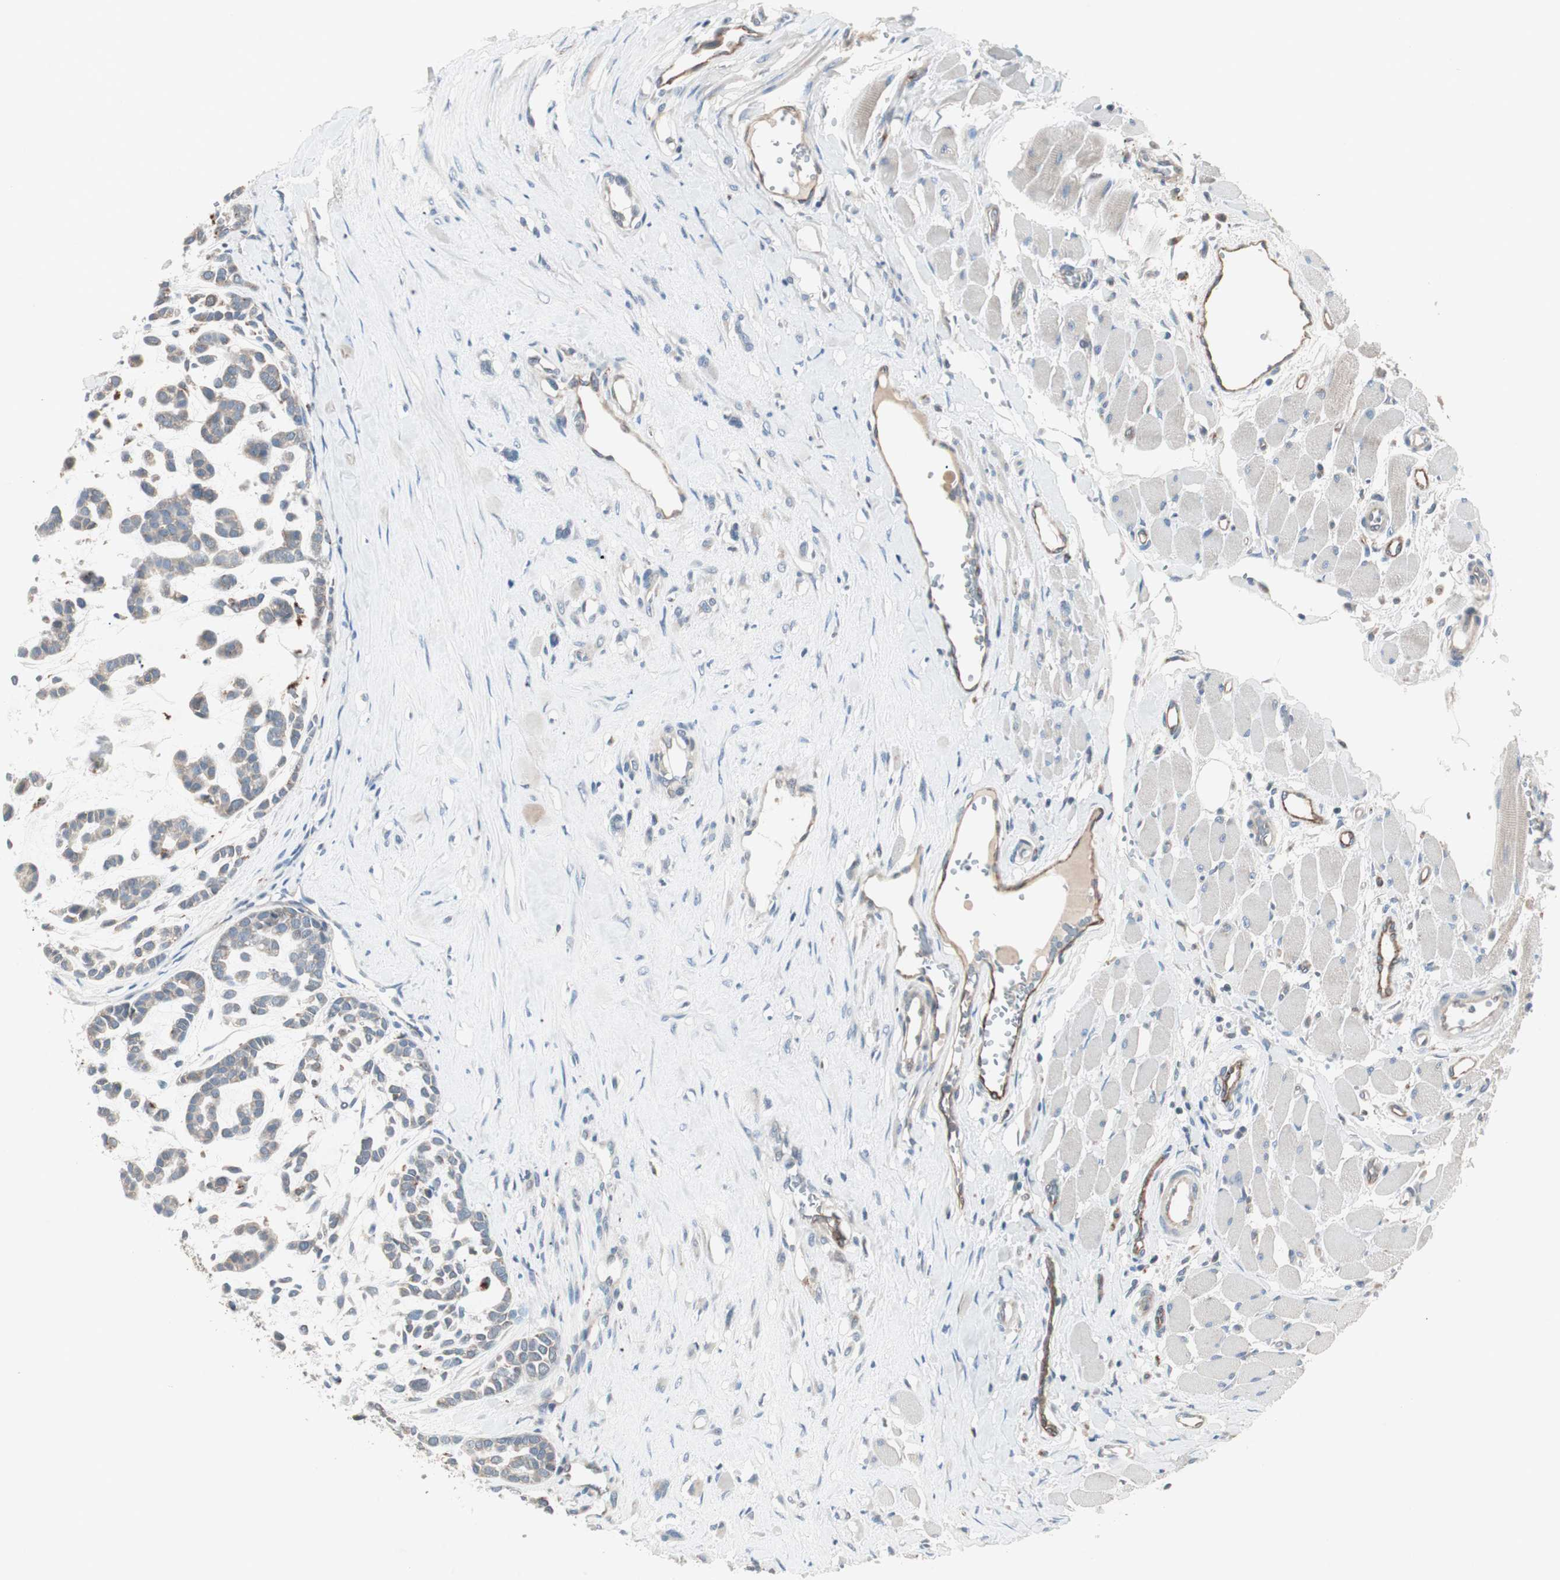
{"staining": {"intensity": "weak", "quantity": "25%-75%", "location": "cytoplasmic/membranous"}, "tissue": "head and neck cancer", "cell_type": "Tumor cells", "image_type": "cancer", "snomed": [{"axis": "morphology", "description": "Adenocarcinoma, NOS"}, {"axis": "morphology", "description": "Adenoma, NOS"}, {"axis": "topography", "description": "Head-Neck"}], "caption": "A micrograph of head and neck cancer stained for a protein reveals weak cytoplasmic/membranous brown staining in tumor cells.", "gene": "FGFR4", "patient": {"sex": "female", "age": 55}}